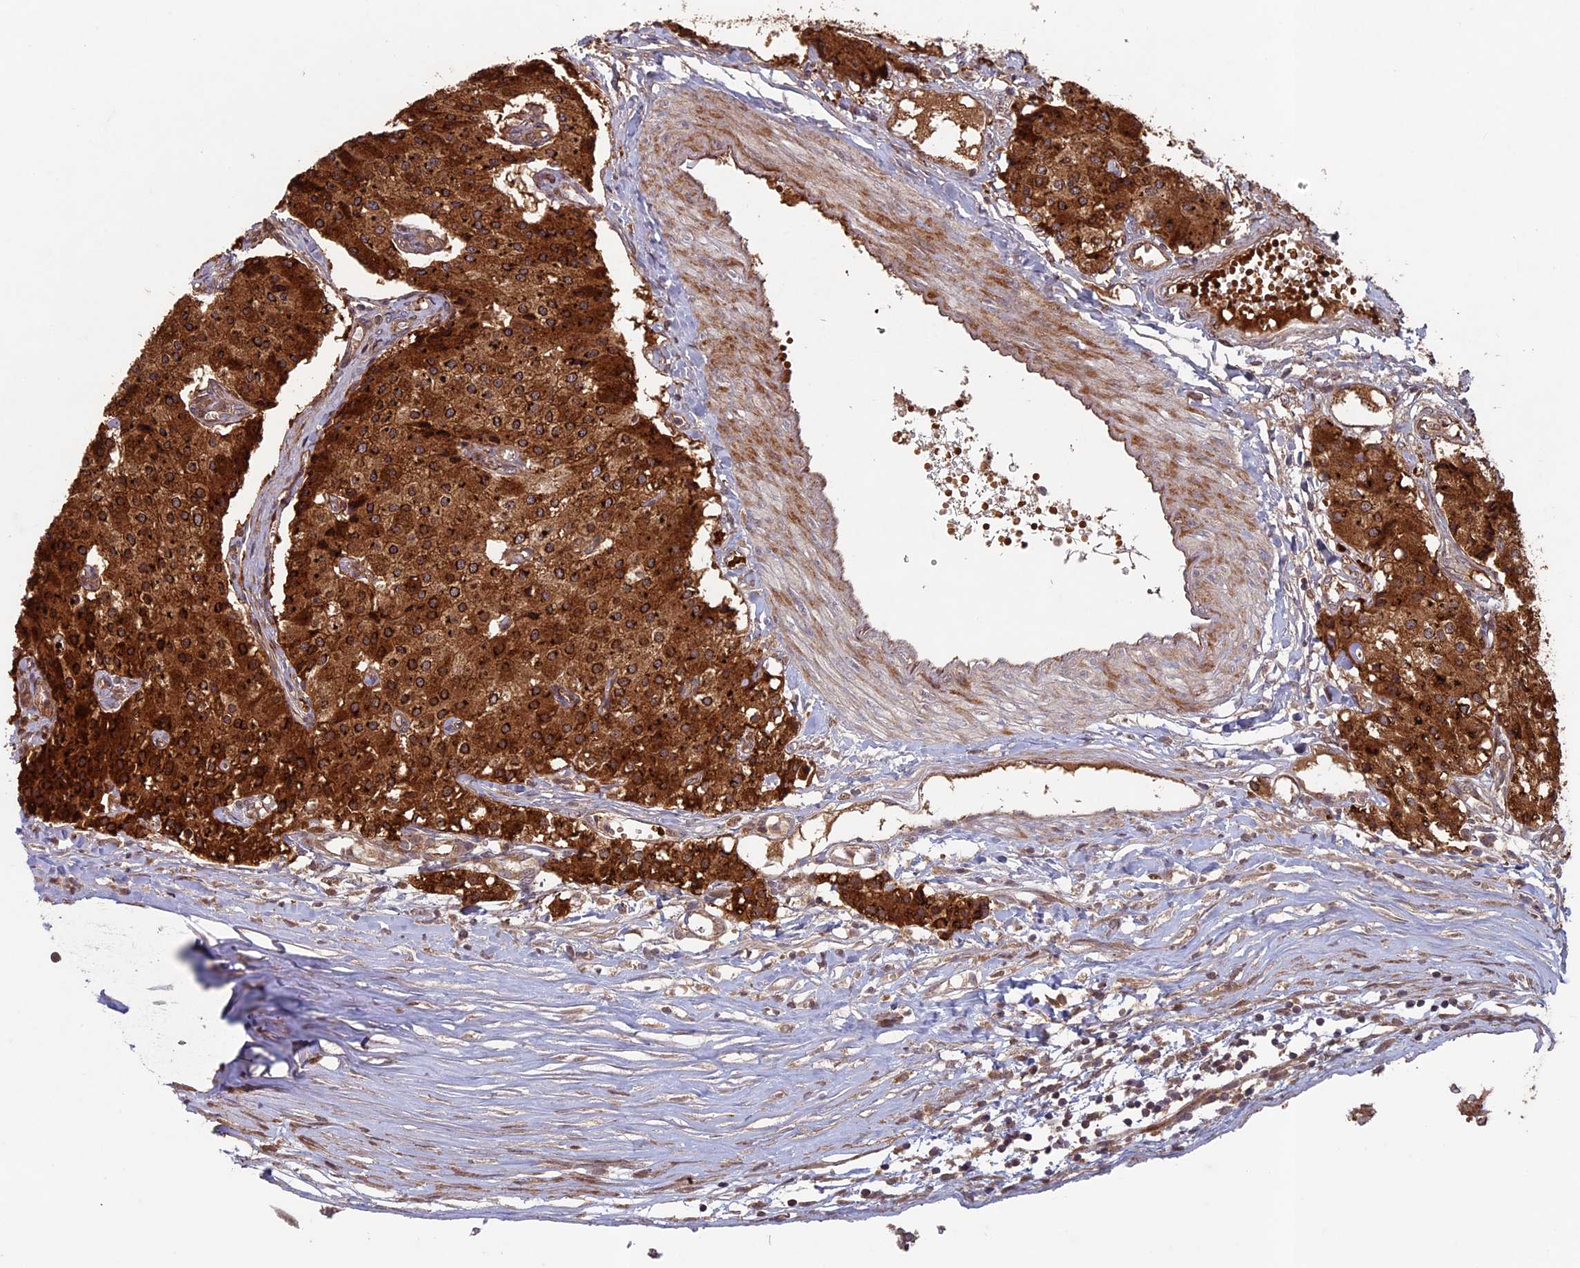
{"staining": {"intensity": "strong", "quantity": ">75%", "location": "cytoplasmic/membranous"}, "tissue": "carcinoid", "cell_type": "Tumor cells", "image_type": "cancer", "snomed": [{"axis": "morphology", "description": "Carcinoid, malignant, NOS"}, {"axis": "topography", "description": "Colon"}], "caption": "Immunohistochemistry histopathology image of human carcinoid (malignant) stained for a protein (brown), which exhibits high levels of strong cytoplasmic/membranous staining in approximately >75% of tumor cells.", "gene": "RCCD1", "patient": {"sex": "female", "age": 52}}